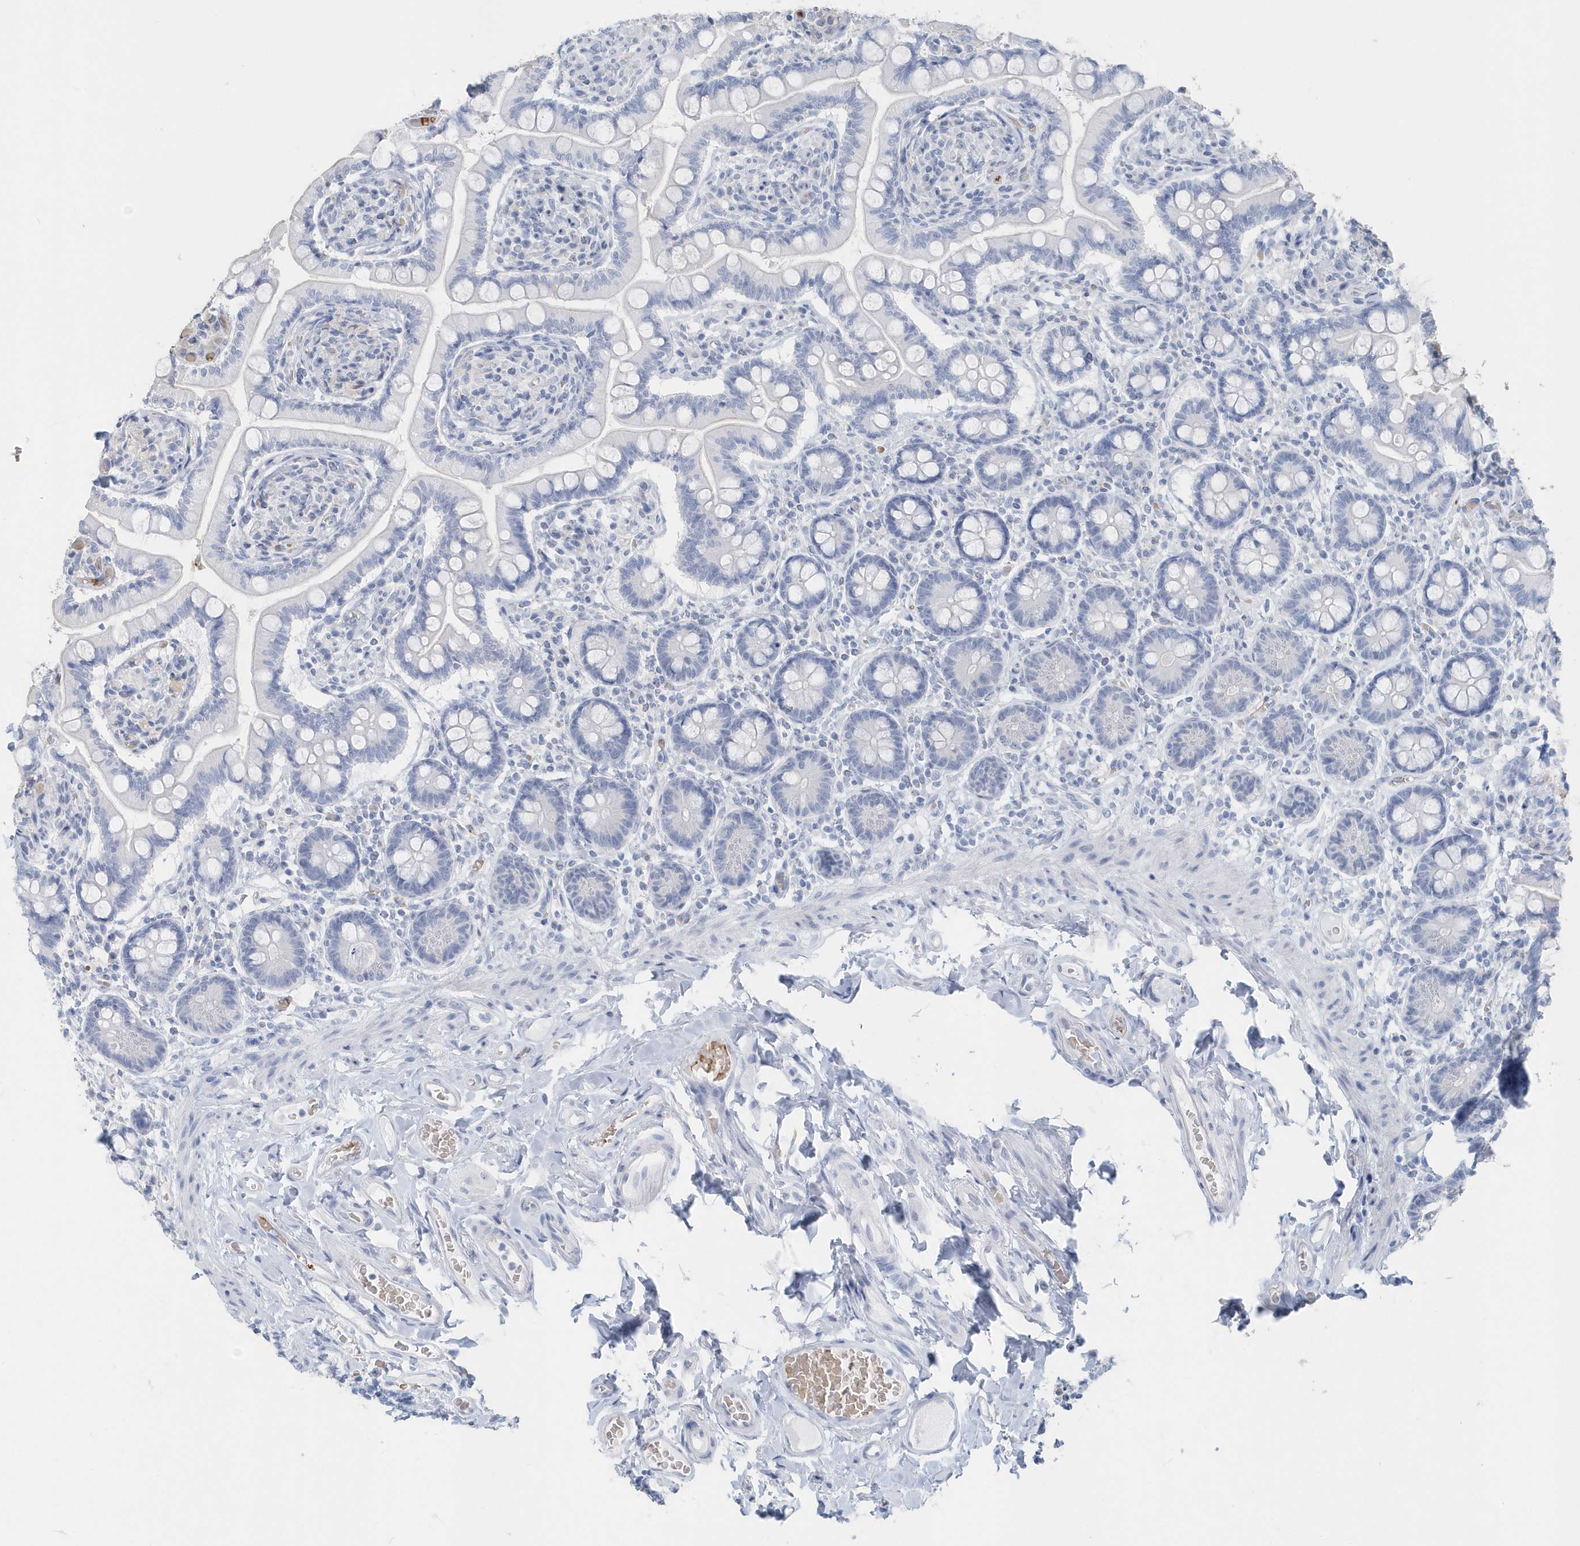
{"staining": {"intensity": "negative", "quantity": "none", "location": "none"}, "tissue": "small intestine", "cell_type": "Glandular cells", "image_type": "normal", "snomed": [{"axis": "morphology", "description": "Normal tissue, NOS"}, {"axis": "topography", "description": "Small intestine"}], "caption": "Immunohistochemistry (IHC) of normal human small intestine shows no expression in glandular cells. The staining is performed using DAB (3,3'-diaminobenzidine) brown chromogen with nuclei counter-stained in using hematoxylin.", "gene": "HBA2", "patient": {"sex": "female", "age": 64}}